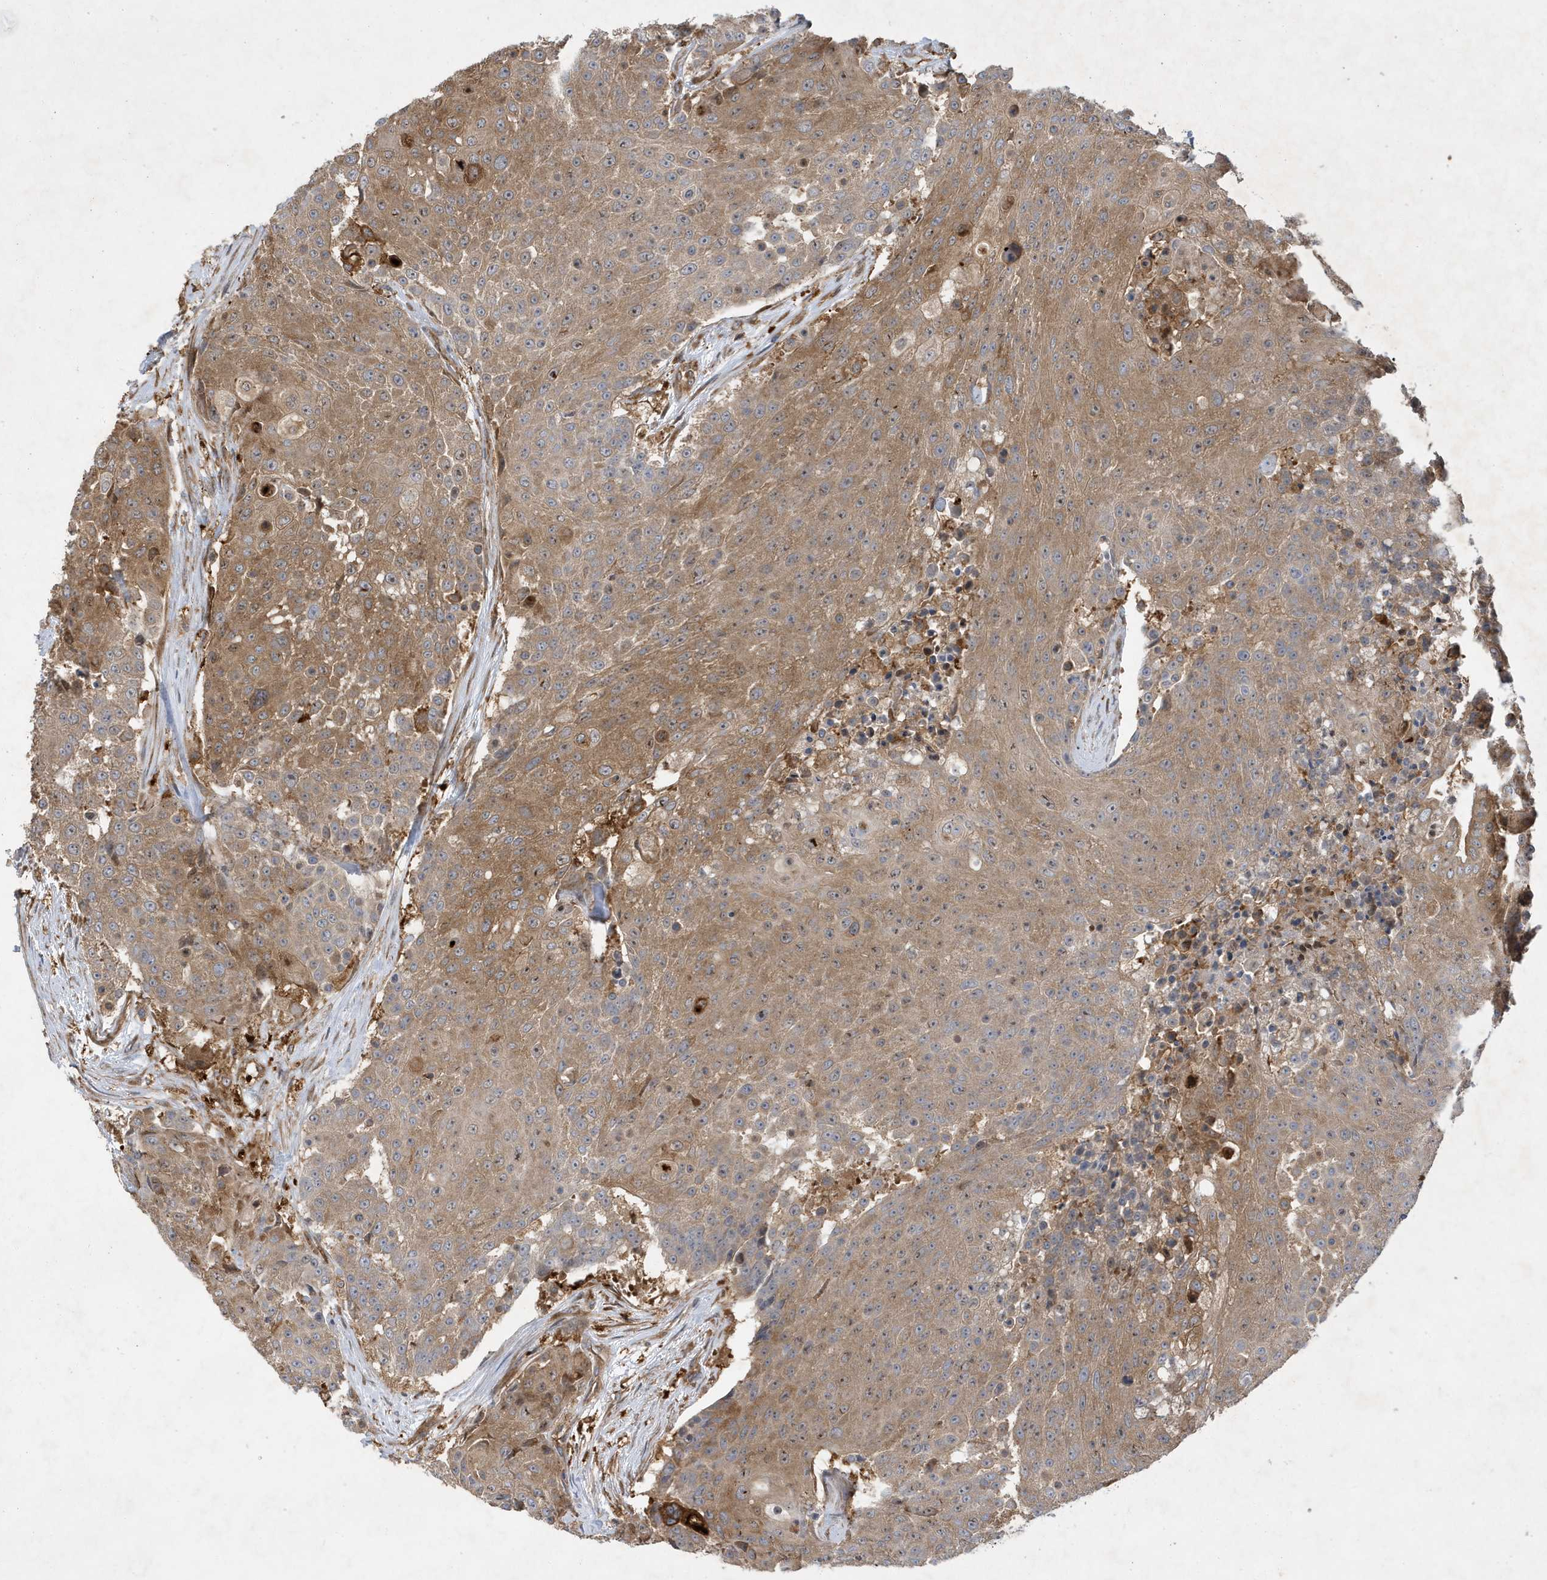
{"staining": {"intensity": "moderate", "quantity": ">75%", "location": "cytoplasmic/membranous"}, "tissue": "urothelial cancer", "cell_type": "Tumor cells", "image_type": "cancer", "snomed": [{"axis": "morphology", "description": "Urothelial carcinoma, High grade"}, {"axis": "topography", "description": "Urinary bladder"}], "caption": "This photomicrograph demonstrates high-grade urothelial carcinoma stained with immunohistochemistry (IHC) to label a protein in brown. The cytoplasmic/membranous of tumor cells show moderate positivity for the protein. Nuclei are counter-stained blue.", "gene": "LAPTM4A", "patient": {"sex": "female", "age": 63}}